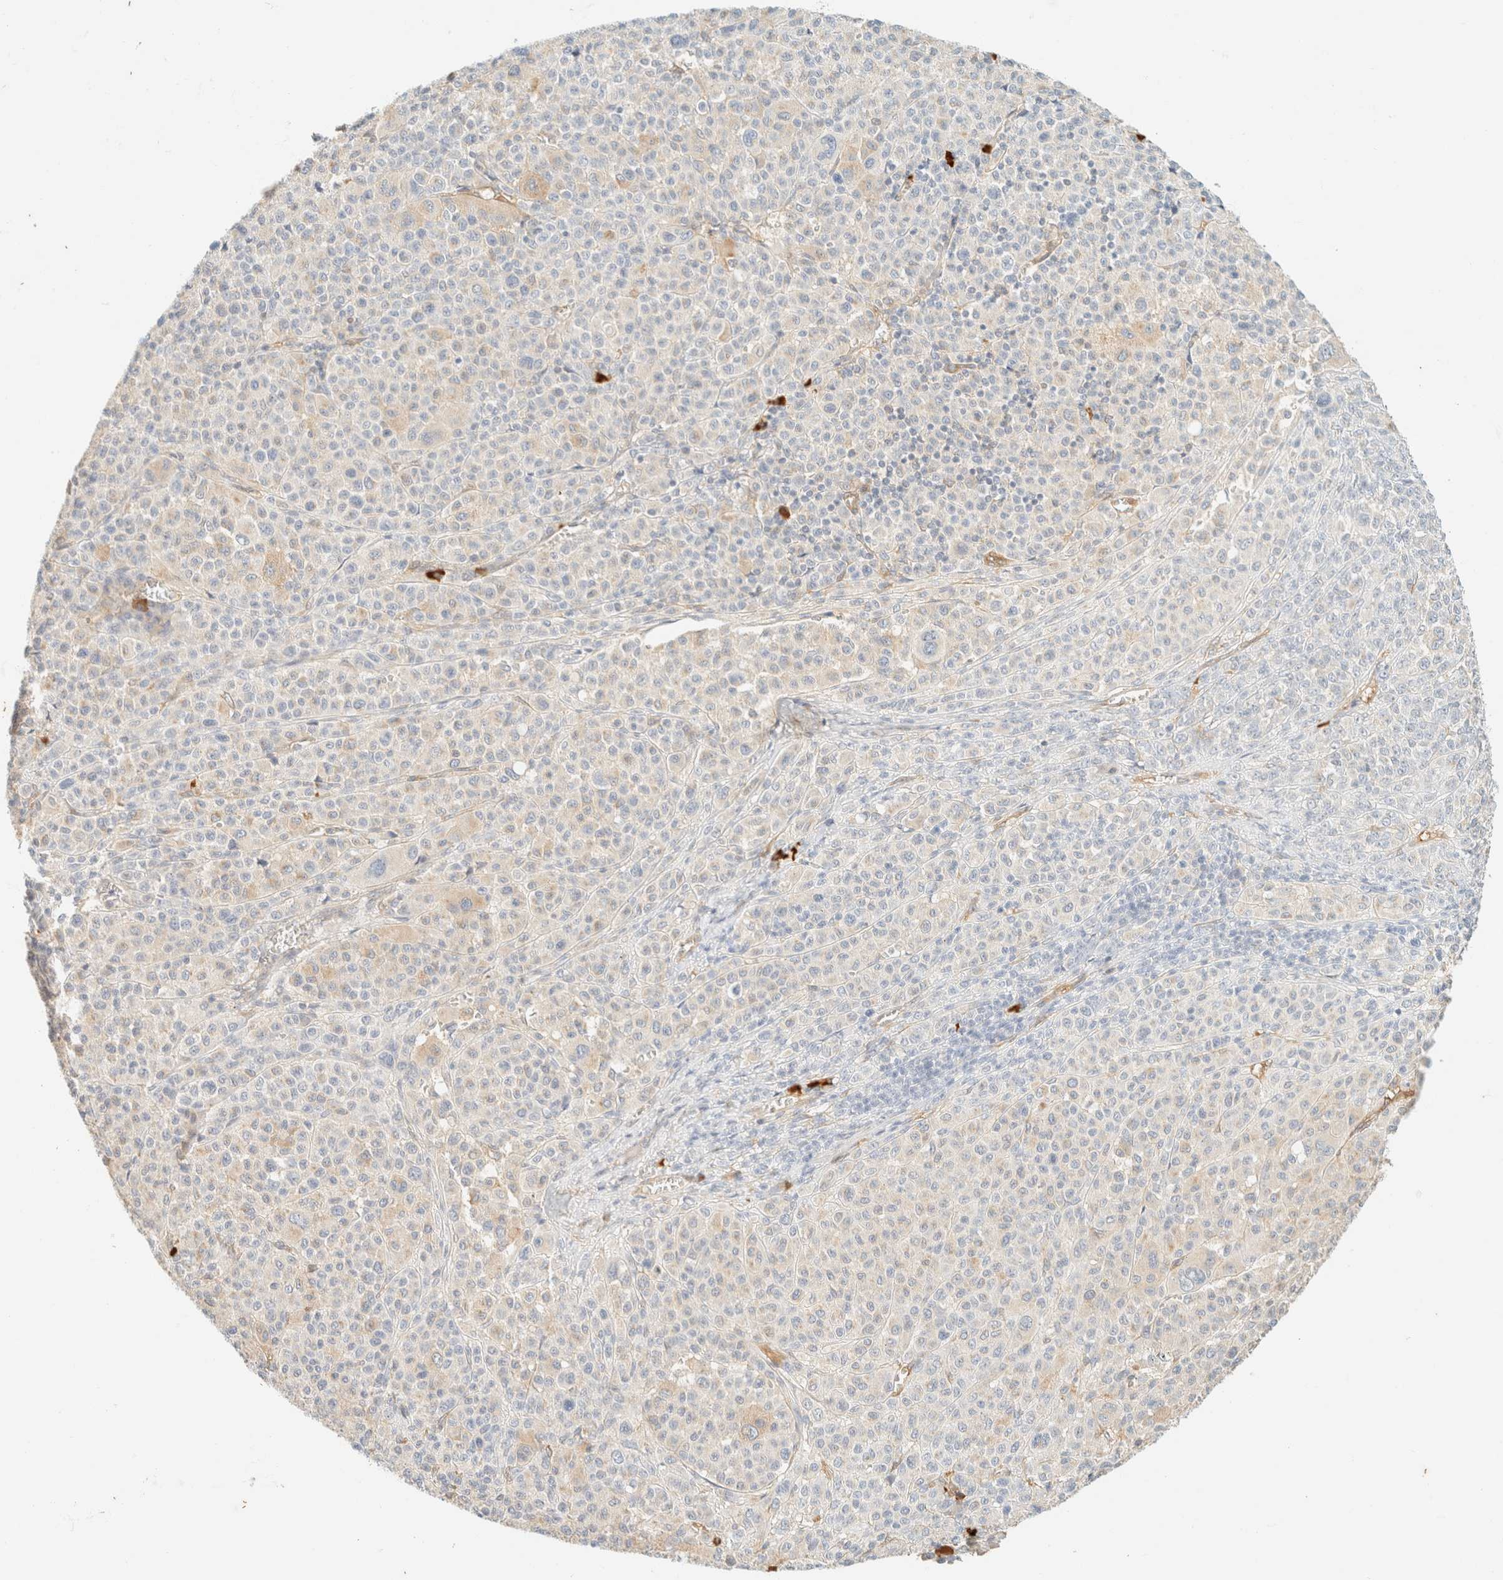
{"staining": {"intensity": "negative", "quantity": "none", "location": "none"}, "tissue": "melanoma", "cell_type": "Tumor cells", "image_type": "cancer", "snomed": [{"axis": "morphology", "description": "Malignant melanoma, Metastatic site"}, {"axis": "topography", "description": "Skin"}], "caption": "Immunohistochemical staining of human malignant melanoma (metastatic site) shows no significant staining in tumor cells. (Stains: DAB immunohistochemistry with hematoxylin counter stain, Microscopy: brightfield microscopy at high magnification).", "gene": "FHOD1", "patient": {"sex": "female", "age": 74}}